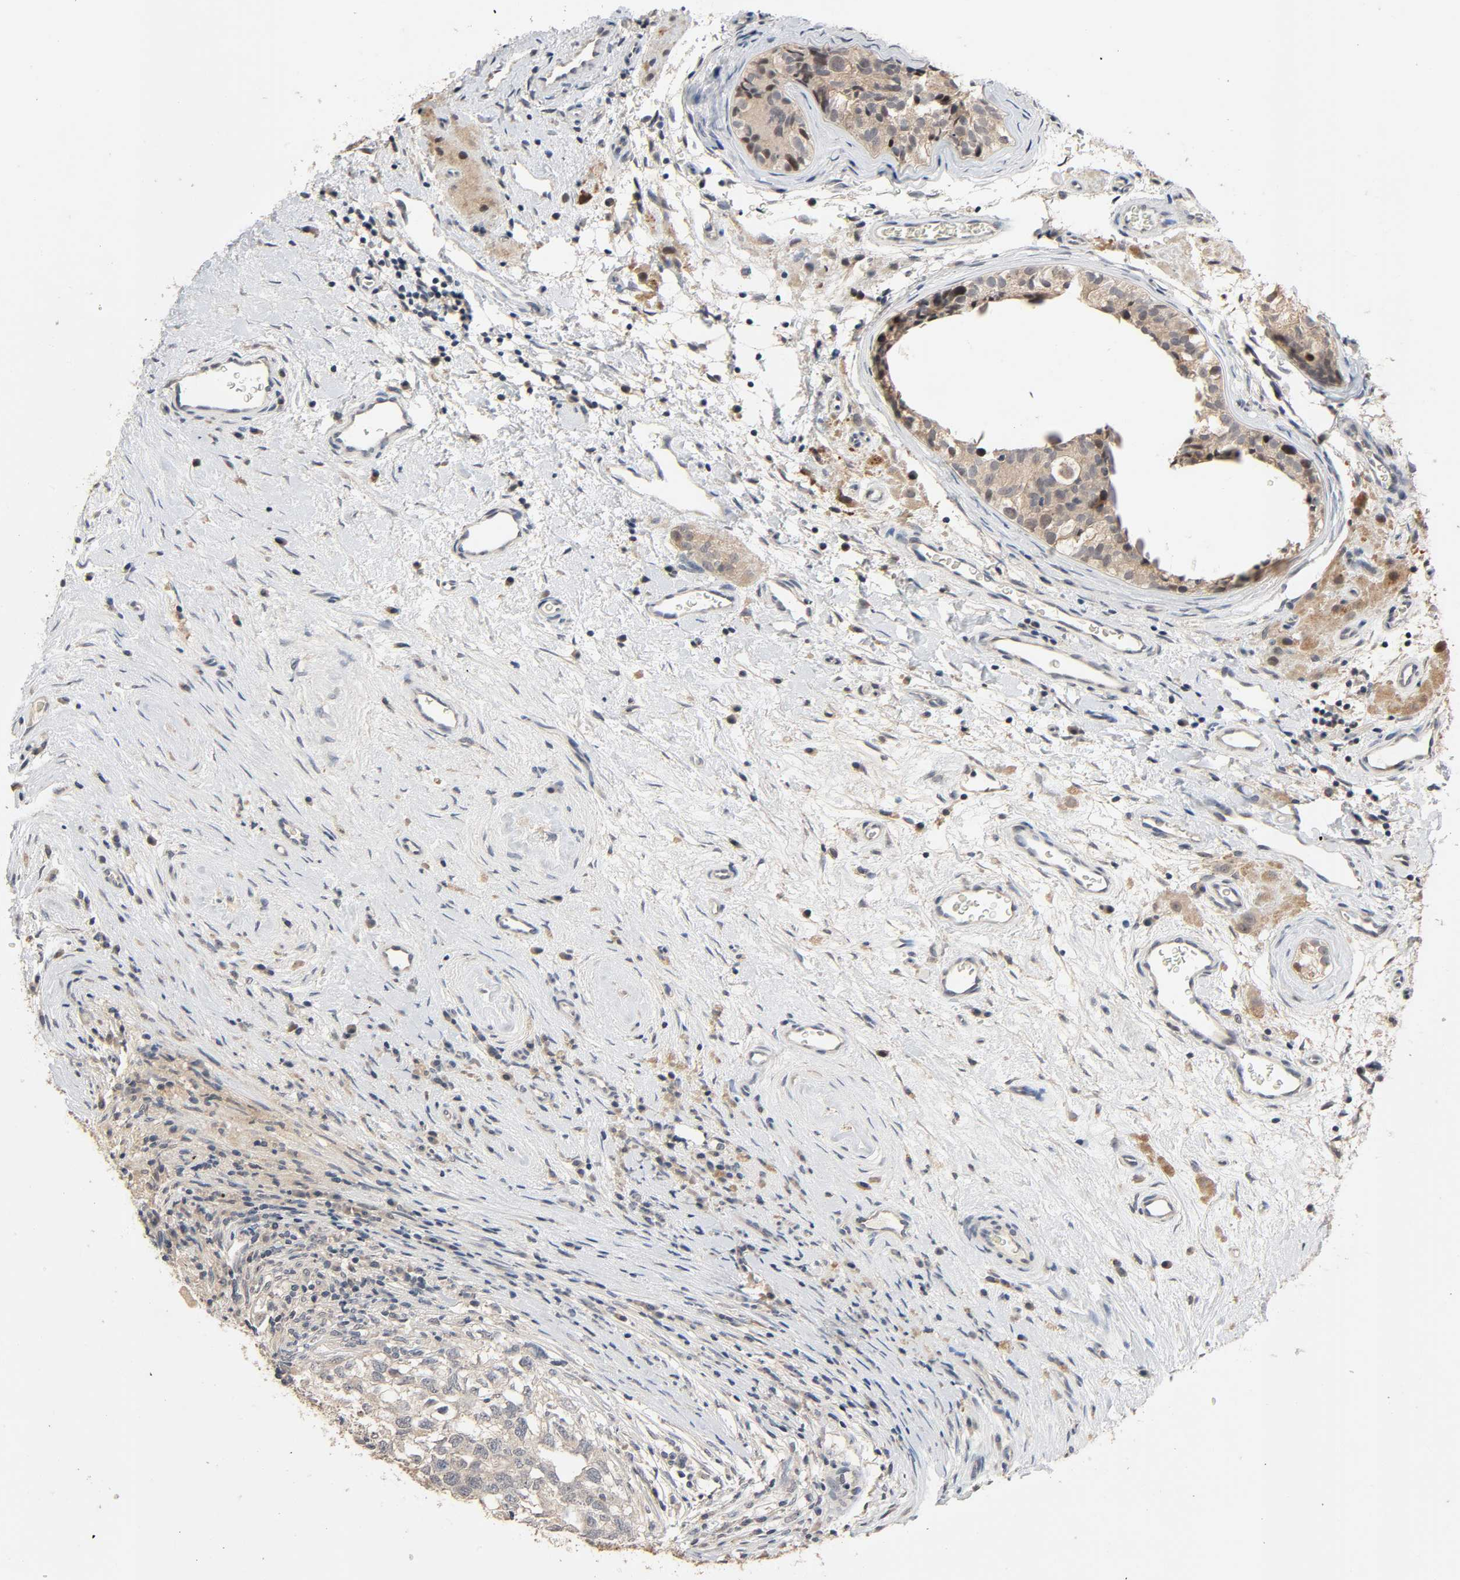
{"staining": {"intensity": "moderate", "quantity": "<25%", "location": "cytoplasmic/membranous"}, "tissue": "testis cancer", "cell_type": "Tumor cells", "image_type": "cancer", "snomed": [{"axis": "morphology", "description": "Carcinoma, Embryonal, NOS"}, {"axis": "topography", "description": "Testis"}], "caption": "Moderate cytoplasmic/membranous expression for a protein is seen in approximately <25% of tumor cells of testis embryonal carcinoma using immunohistochemistry.", "gene": "MAGEA8", "patient": {"sex": "male", "age": 21}}